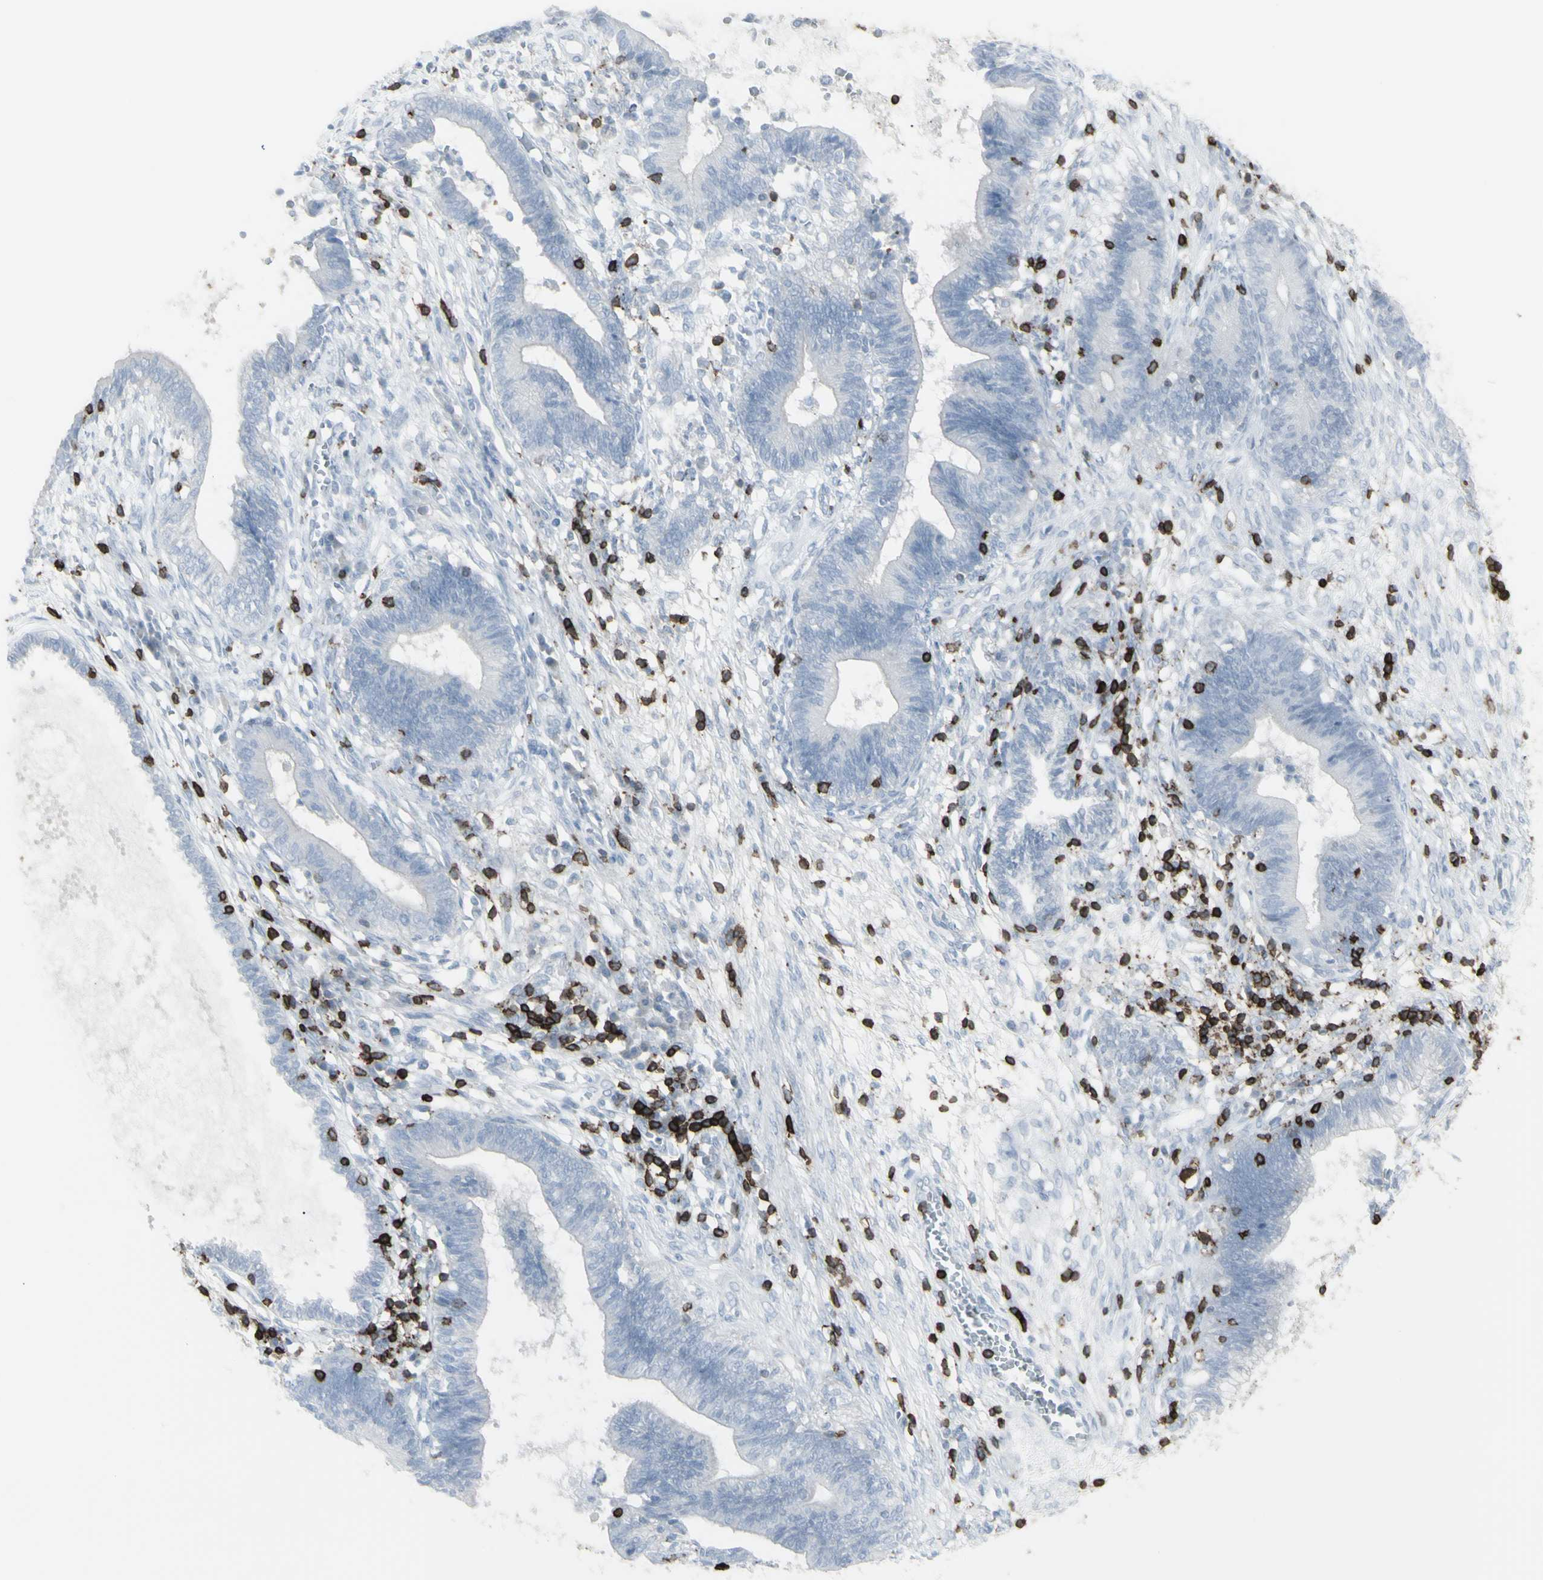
{"staining": {"intensity": "negative", "quantity": "none", "location": "none"}, "tissue": "cervical cancer", "cell_type": "Tumor cells", "image_type": "cancer", "snomed": [{"axis": "morphology", "description": "Adenocarcinoma, NOS"}, {"axis": "topography", "description": "Cervix"}], "caption": "IHC of human cervical cancer demonstrates no positivity in tumor cells.", "gene": "CD247", "patient": {"sex": "female", "age": 44}}